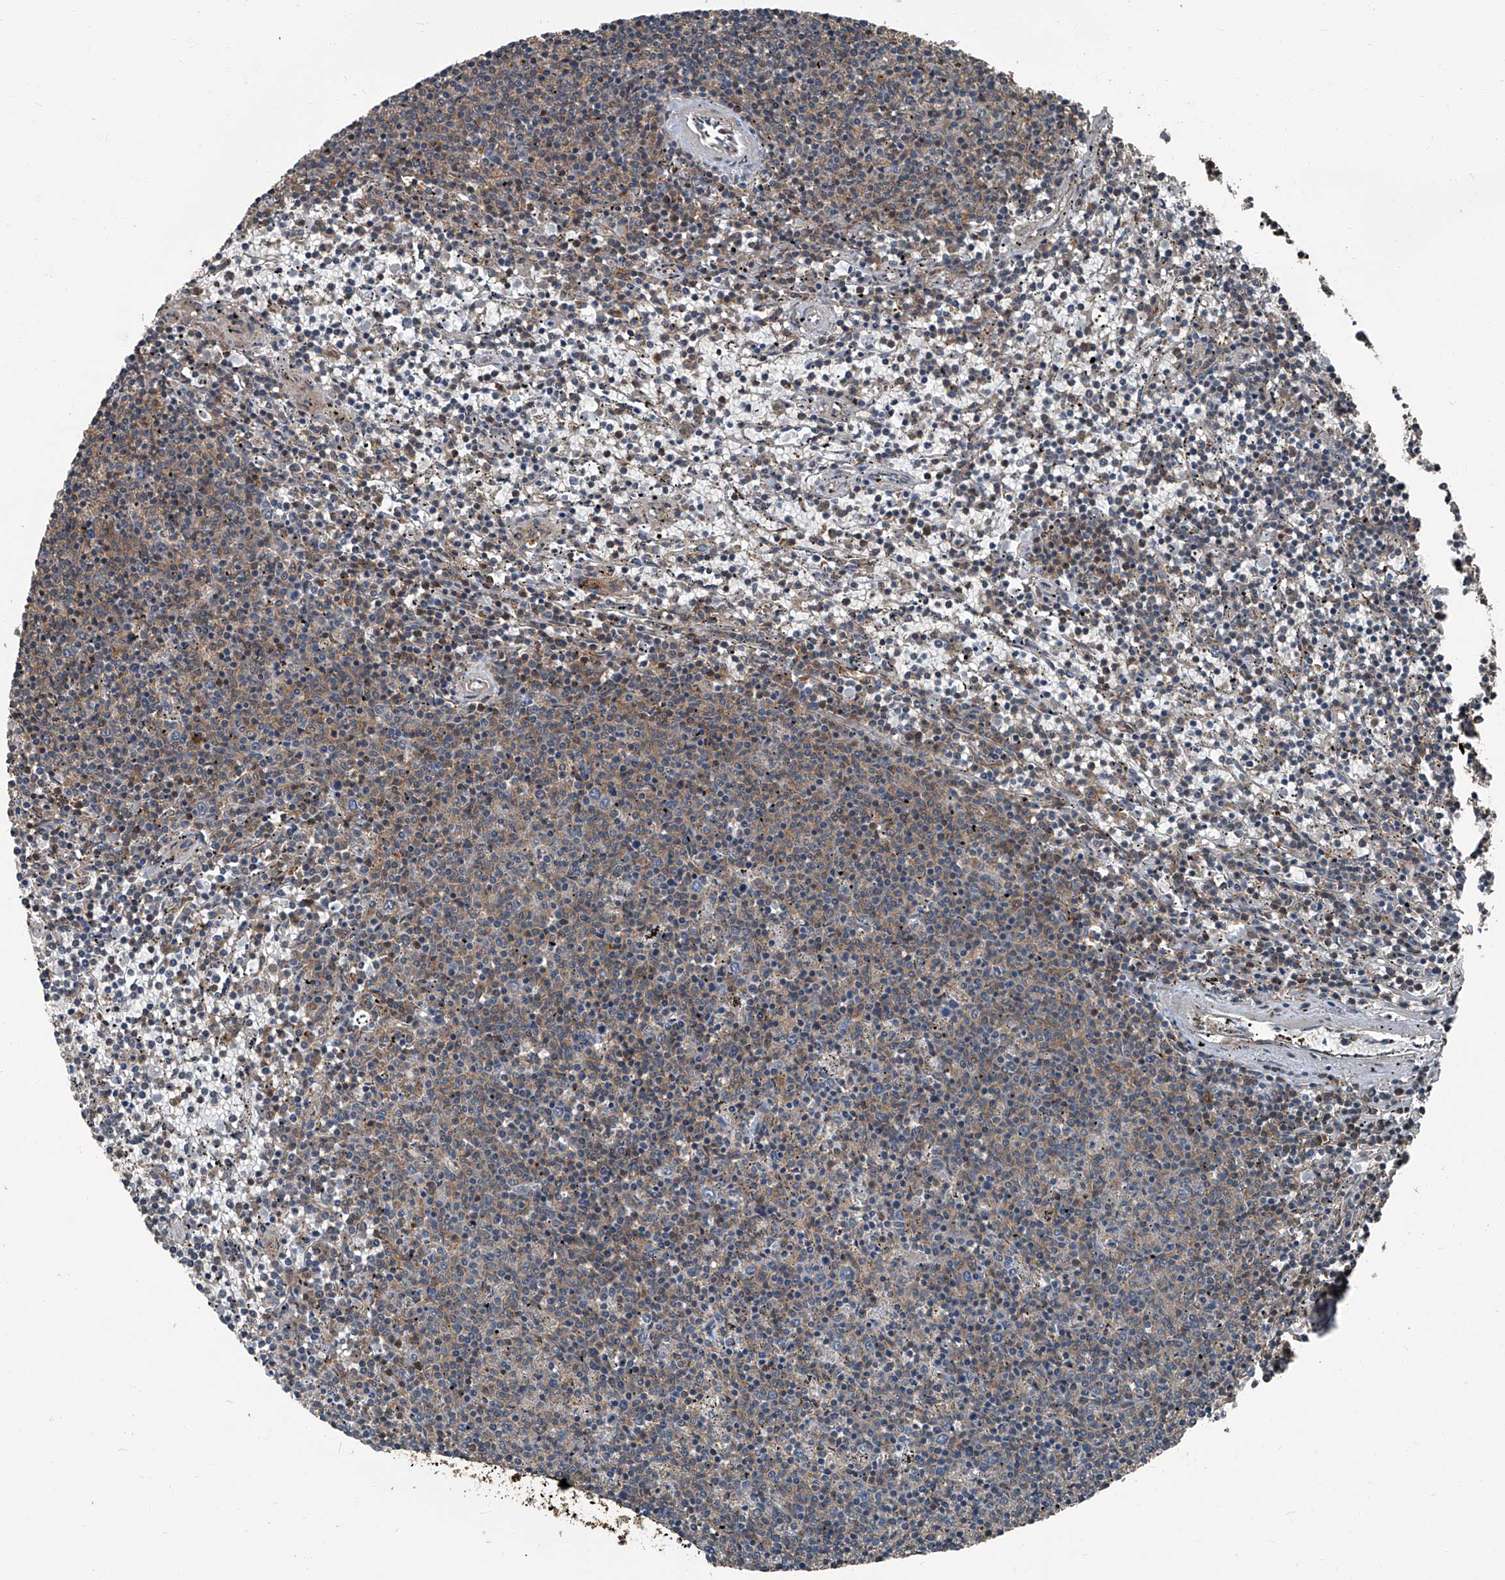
{"staining": {"intensity": "weak", "quantity": ">75%", "location": "cytoplasmic/membranous"}, "tissue": "lymphoma", "cell_type": "Tumor cells", "image_type": "cancer", "snomed": [{"axis": "morphology", "description": "Malignant lymphoma, non-Hodgkin's type, Low grade"}, {"axis": "topography", "description": "Spleen"}], "caption": "The image shows immunohistochemical staining of lymphoma. There is weak cytoplasmic/membranous positivity is identified in approximately >75% of tumor cells.", "gene": "SEPTIN7", "patient": {"sex": "female", "age": 50}}